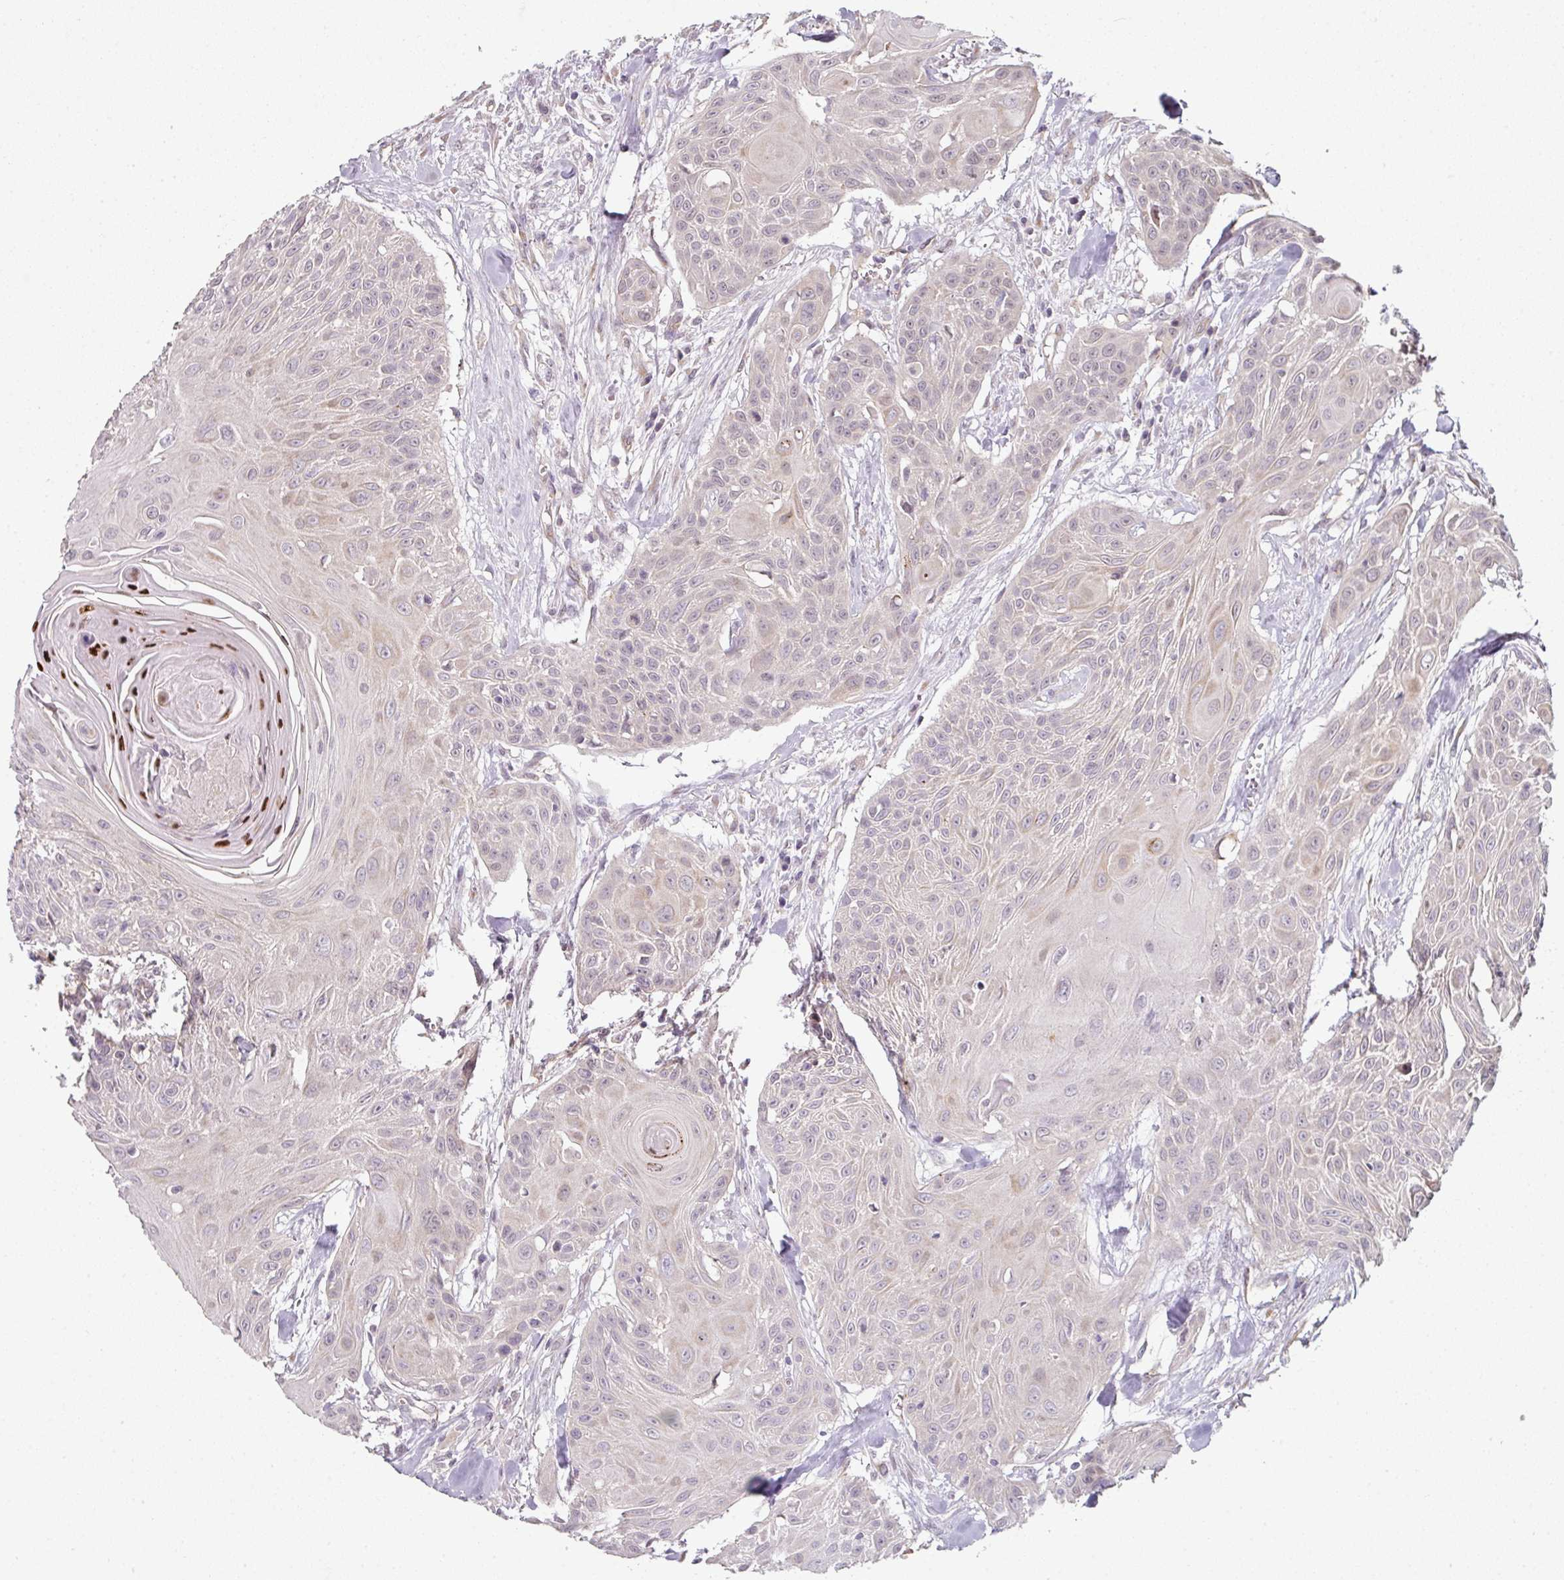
{"staining": {"intensity": "weak", "quantity": "<25%", "location": "cytoplasmic/membranous"}, "tissue": "head and neck cancer", "cell_type": "Tumor cells", "image_type": "cancer", "snomed": [{"axis": "morphology", "description": "Squamous cell carcinoma, NOS"}, {"axis": "topography", "description": "Lymph node"}, {"axis": "topography", "description": "Salivary gland"}, {"axis": "topography", "description": "Head-Neck"}], "caption": "IHC micrograph of head and neck squamous cell carcinoma stained for a protein (brown), which displays no expression in tumor cells.", "gene": "C19orf33", "patient": {"sex": "female", "age": 74}}